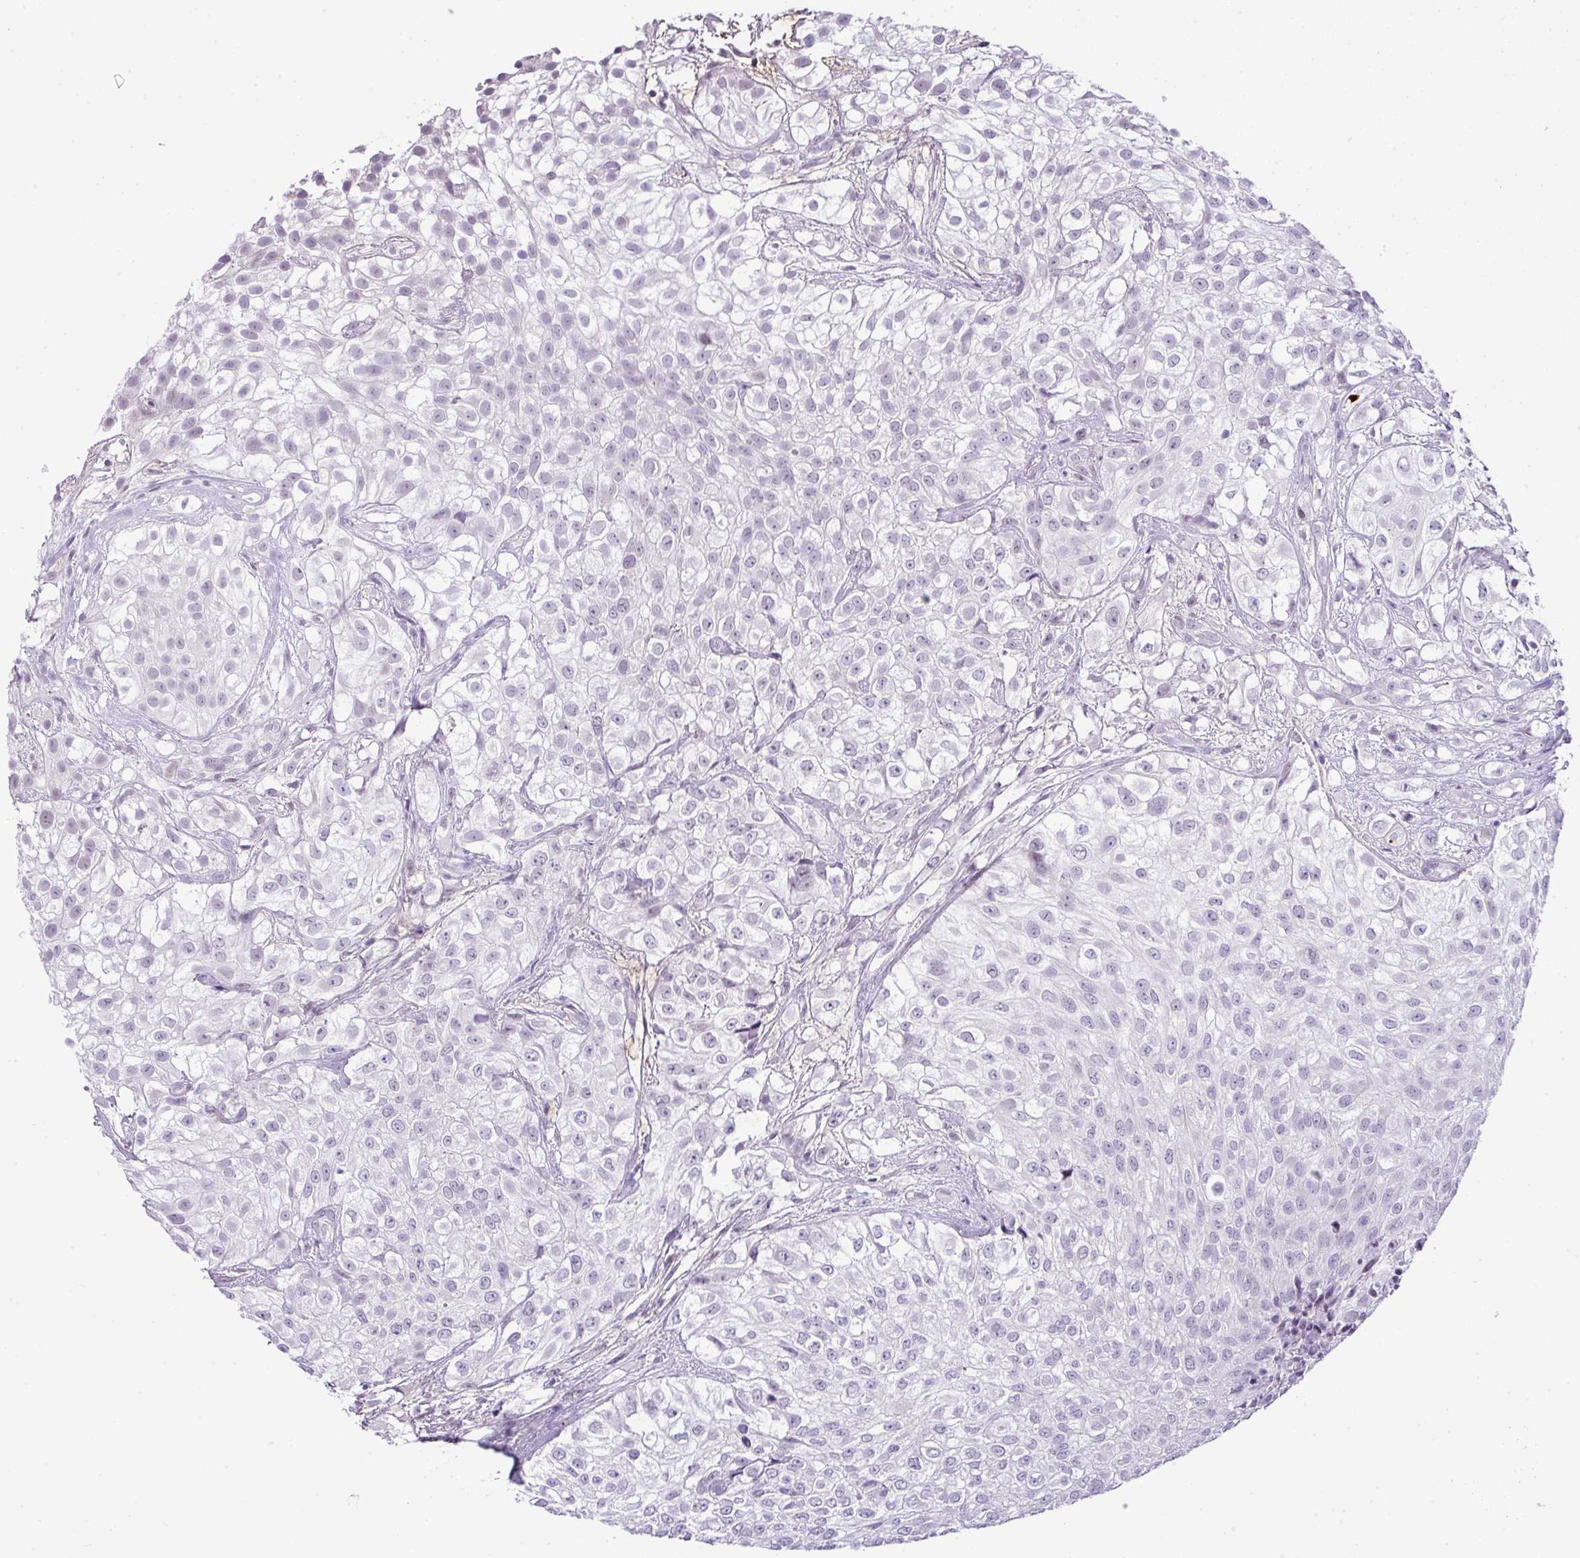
{"staining": {"intensity": "negative", "quantity": "none", "location": "none"}, "tissue": "urothelial cancer", "cell_type": "Tumor cells", "image_type": "cancer", "snomed": [{"axis": "morphology", "description": "Urothelial carcinoma, High grade"}, {"axis": "topography", "description": "Urinary bladder"}], "caption": "Urothelial cancer was stained to show a protein in brown. There is no significant expression in tumor cells.", "gene": "CMTM5", "patient": {"sex": "male", "age": 56}}